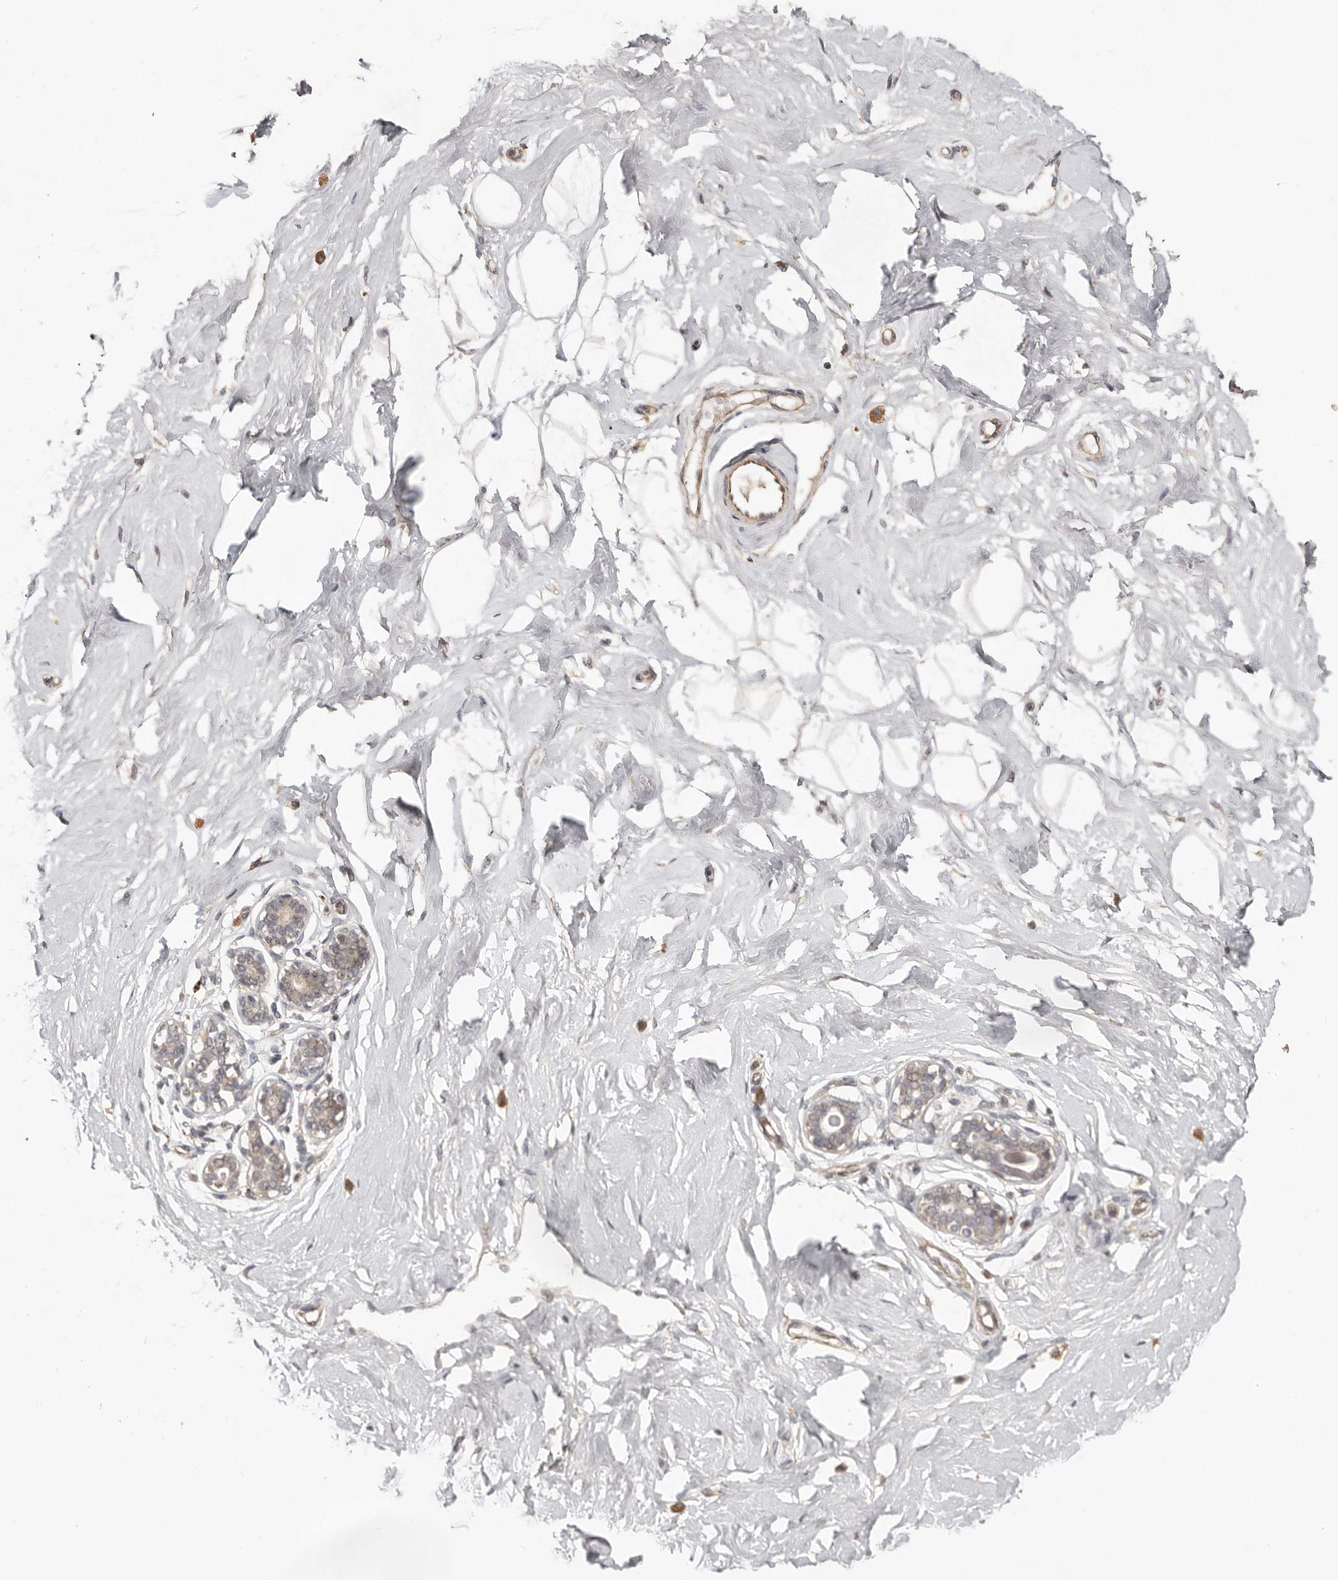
{"staining": {"intensity": "negative", "quantity": "none", "location": "none"}, "tissue": "breast", "cell_type": "Adipocytes", "image_type": "normal", "snomed": [{"axis": "morphology", "description": "Normal tissue, NOS"}, {"axis": "morphology", "description": "Adenoma, NOS"}, {"axis": "topography", "description": "Breast"}], "caption": "High power microscopy micrograph of an IHC histopathology image of normal breast, revealing no significant expression in adipocytes.", "gene": "PLOD2", "patient": {"sex": "female", "age": 23}}